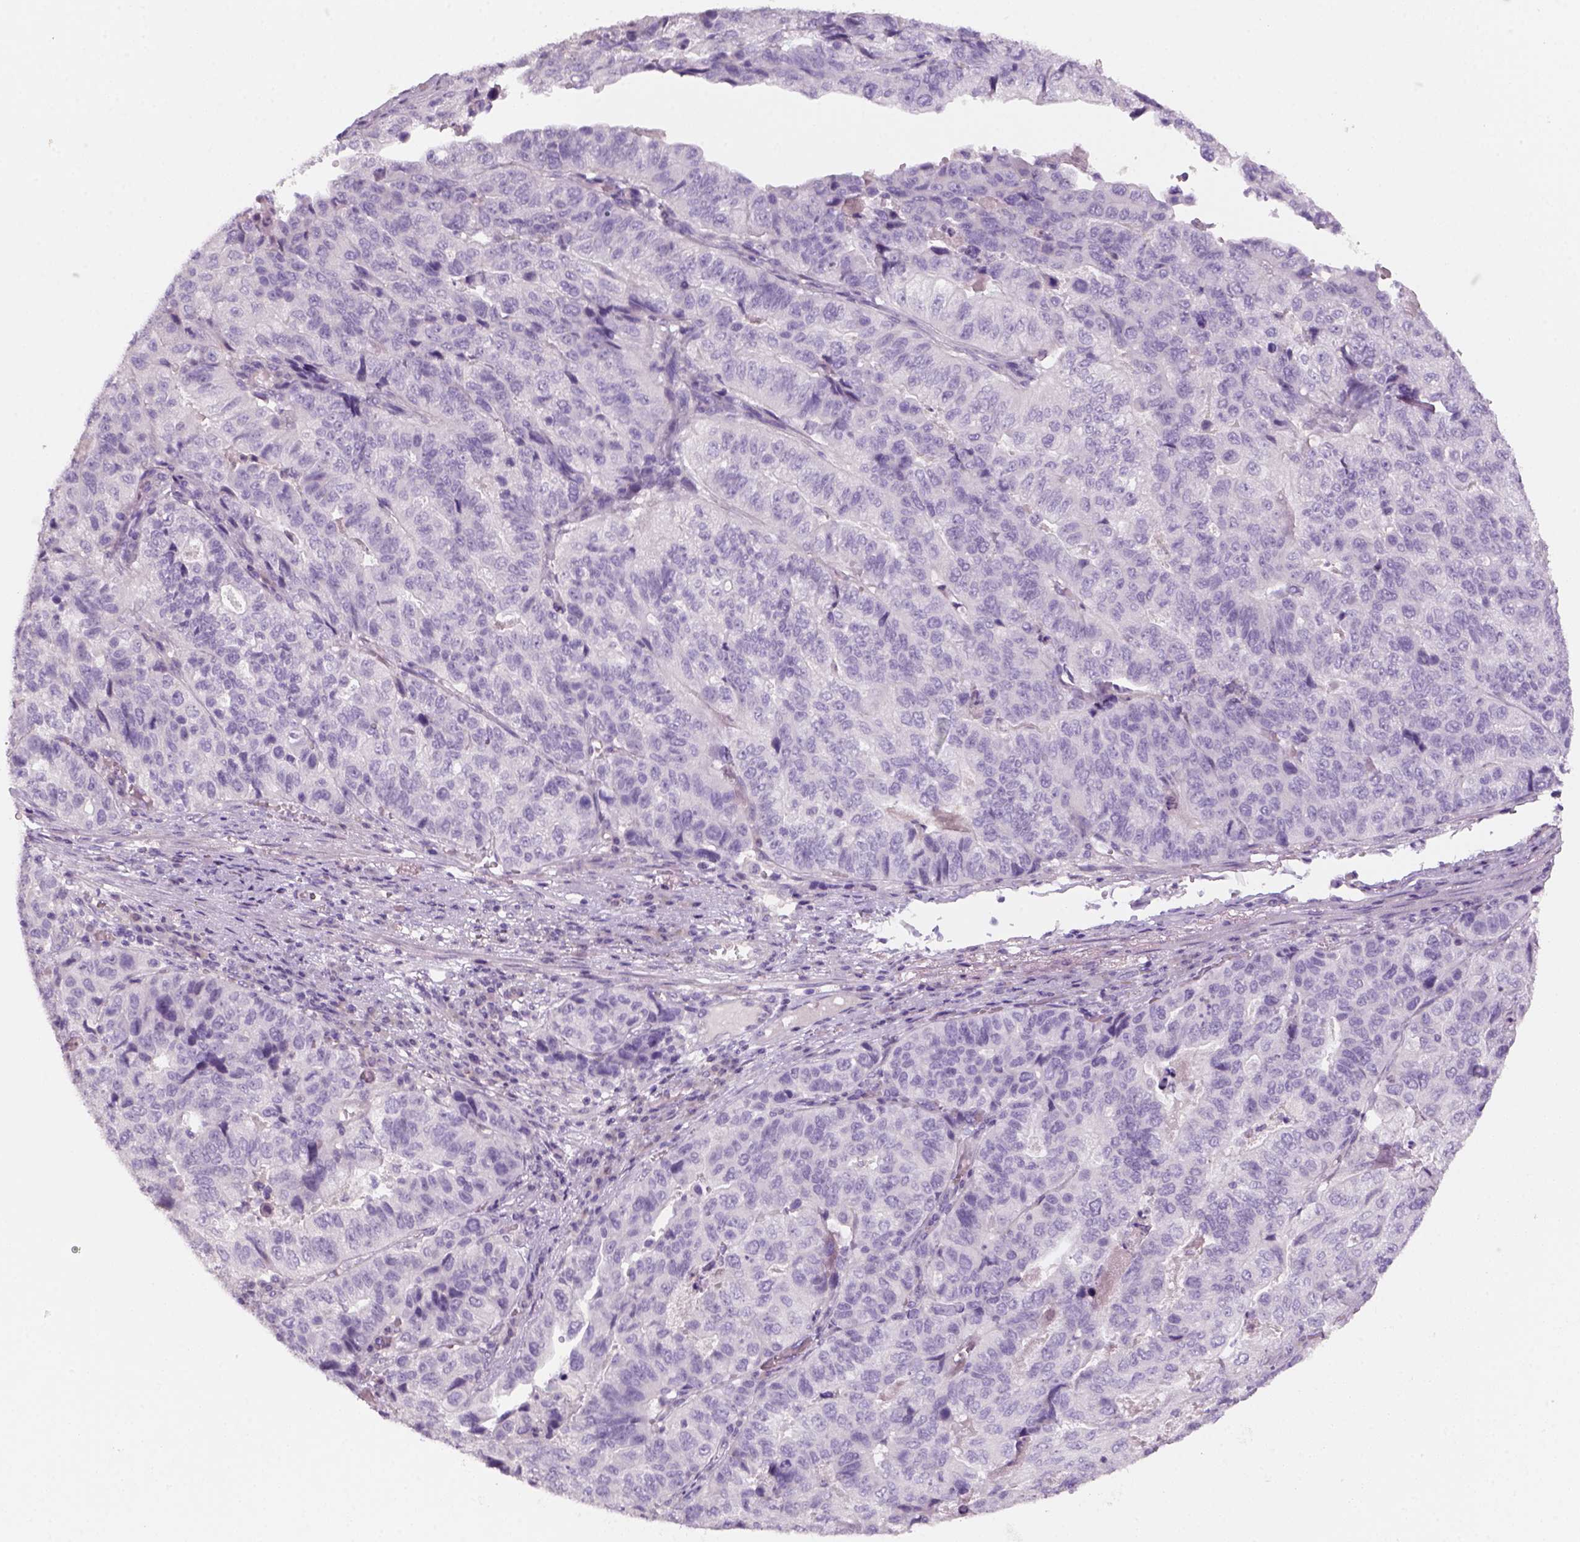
{"staining": {"intensity": "negative", "quantity": "none", "location": "none"}, "tissue": "stomach cancer", "cell_type": "Tumor cells", "image_type": "cancer", "snomed": [{"axis": "morphology", "description": "Adenocarcinoma, NOS"}, {"axis": "topography", "description": "Stomach, upper"}], "caption": "Immunohistochemistry (IHC) photomicrograph of neoplastic tissue: stomach adenocarcinoma stained with DAB (3,3'-diaminobenzidine) demonstrates no significant protein expression in tumor cells.", "gene": "KRT25", "patient": {"sex": "female", "age": 67}}